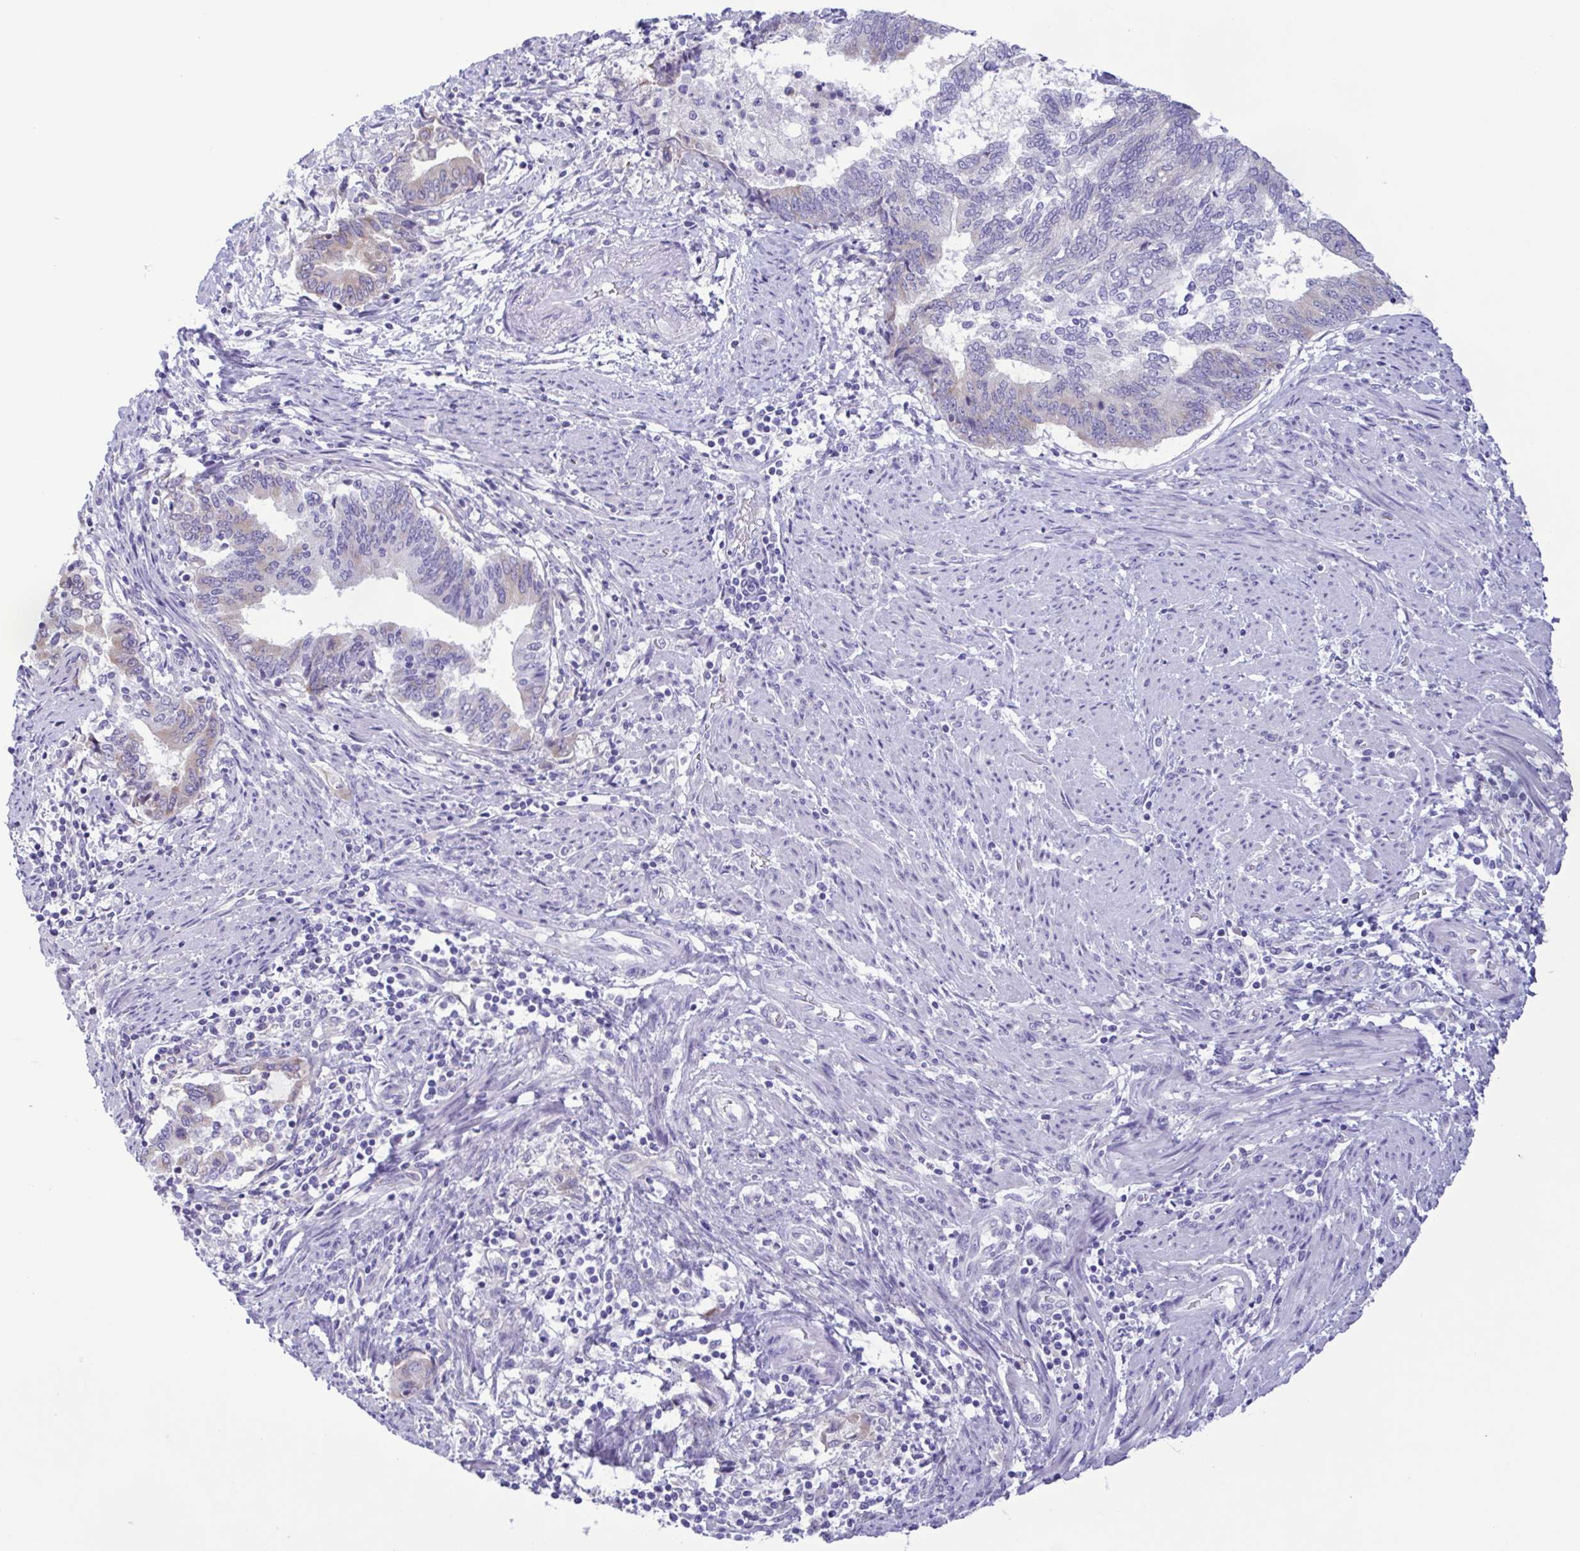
{"staining": {"intensity": "negative", "quantity": "none", "location": "none"}, "tissue": "endometrial cancer", "cell_type": "Tumor cells", "image_type": "cancer", "snomed": [{"axis": "morphology", "description": "Adenocarcinoma, NOS"}, {"axis": "topography", "description": "Endometrium"}], "caption": "Protein analysis of endometrial adenocarcinoma exhibits no significant expression in tumor cells.", "gene": "TNNI3", "patient": {"sex": "female", "age": 65}}